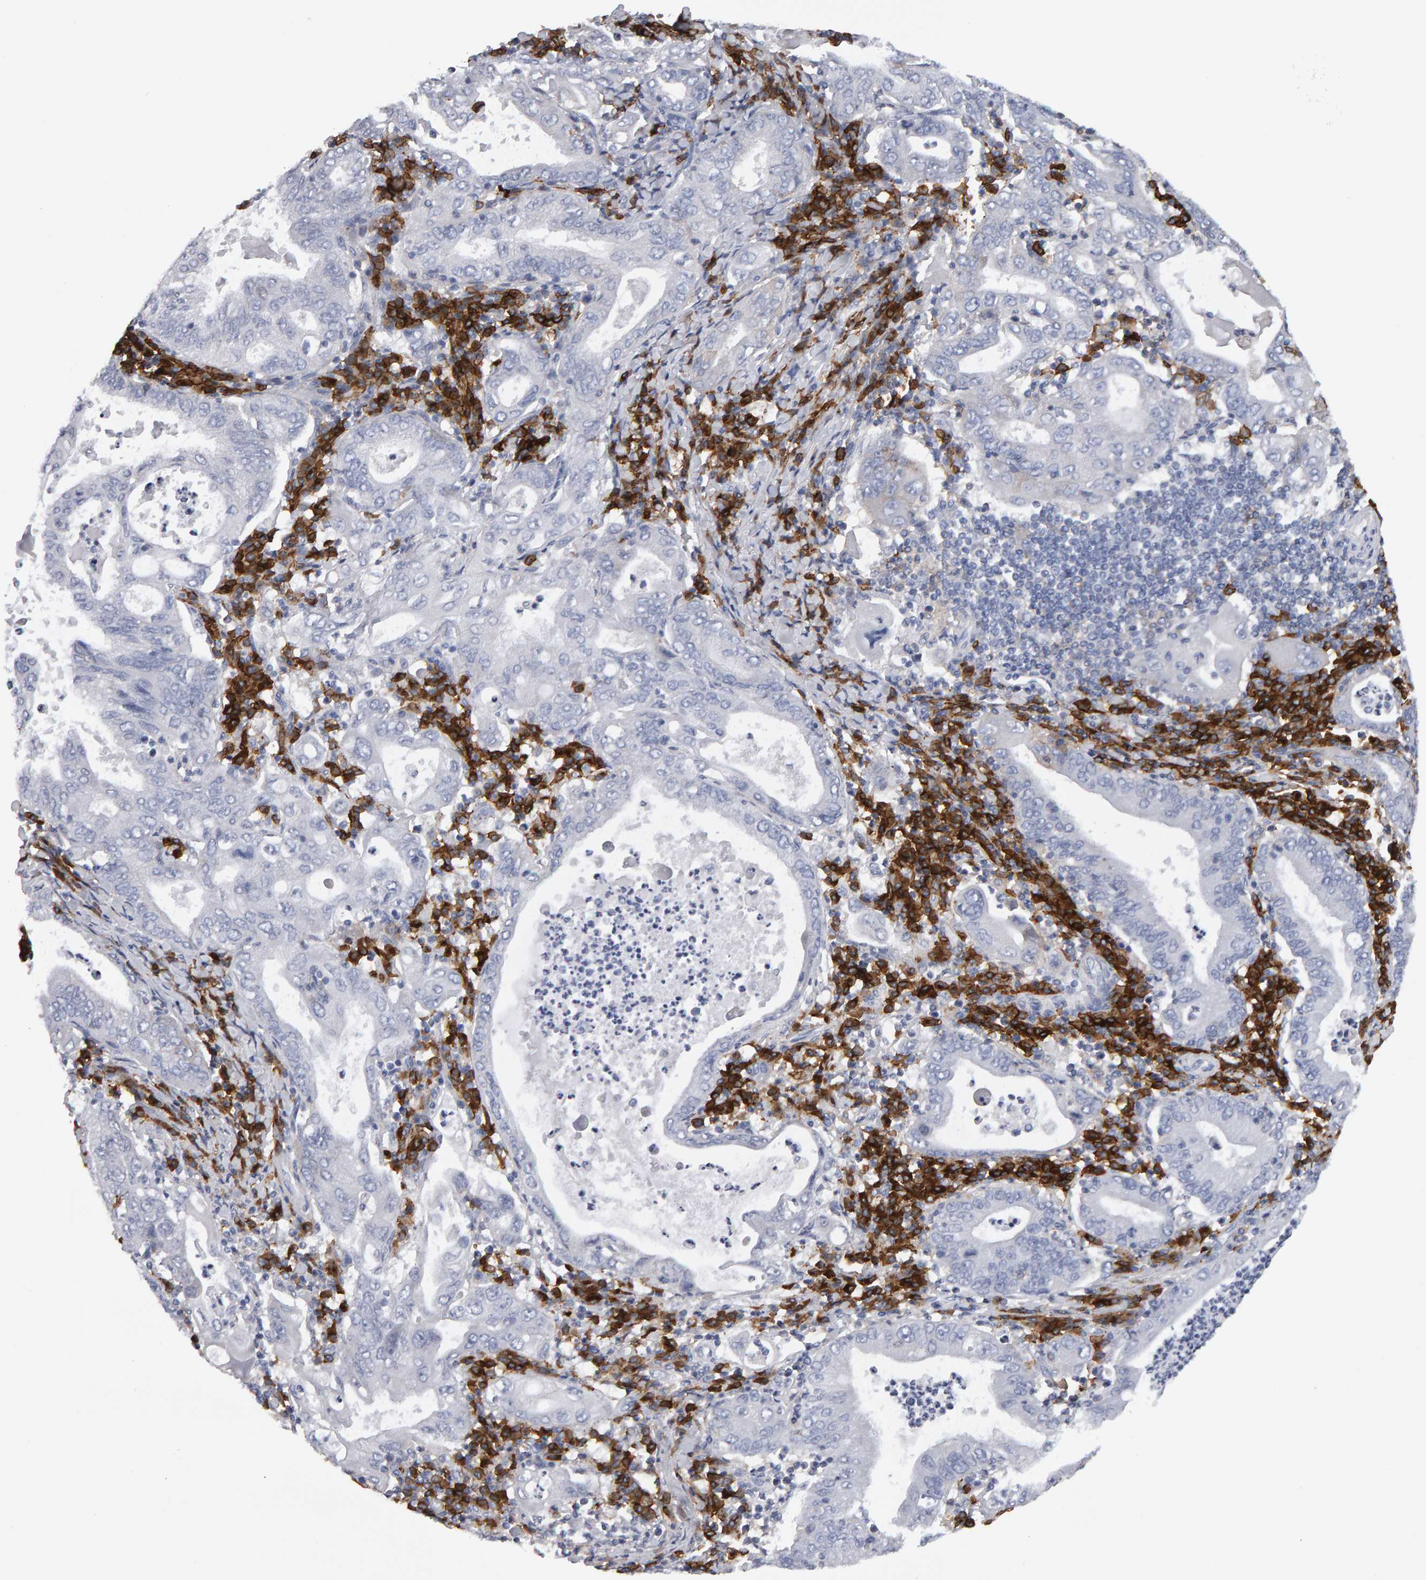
{"staining": {"intensity": "negative", "quantity": "none", "location": "none"}, "tissue": "stomach cancer", "cell_type": "Tumor cells", "image_type": "cancer", "snomed": [{"axis": "morphology", "description": "Normal tissue, NOS"}, {"axis": "morphology", "description": "Adenocarcinoma, NOS"}, {"axis": "topography", "description": "Esophagus"}, {"axis": "topography", "description": "Stomach, upper"}, {"axis": "topography", "description": "Peripheral nerve tissue"}], "caption": "An immunohistochemistry image of stomach cancer is shown. There is no staining in tumor cells of stomach cancer.", "gene": "CD38", "patient": {"sex": "male", "age": 62}}